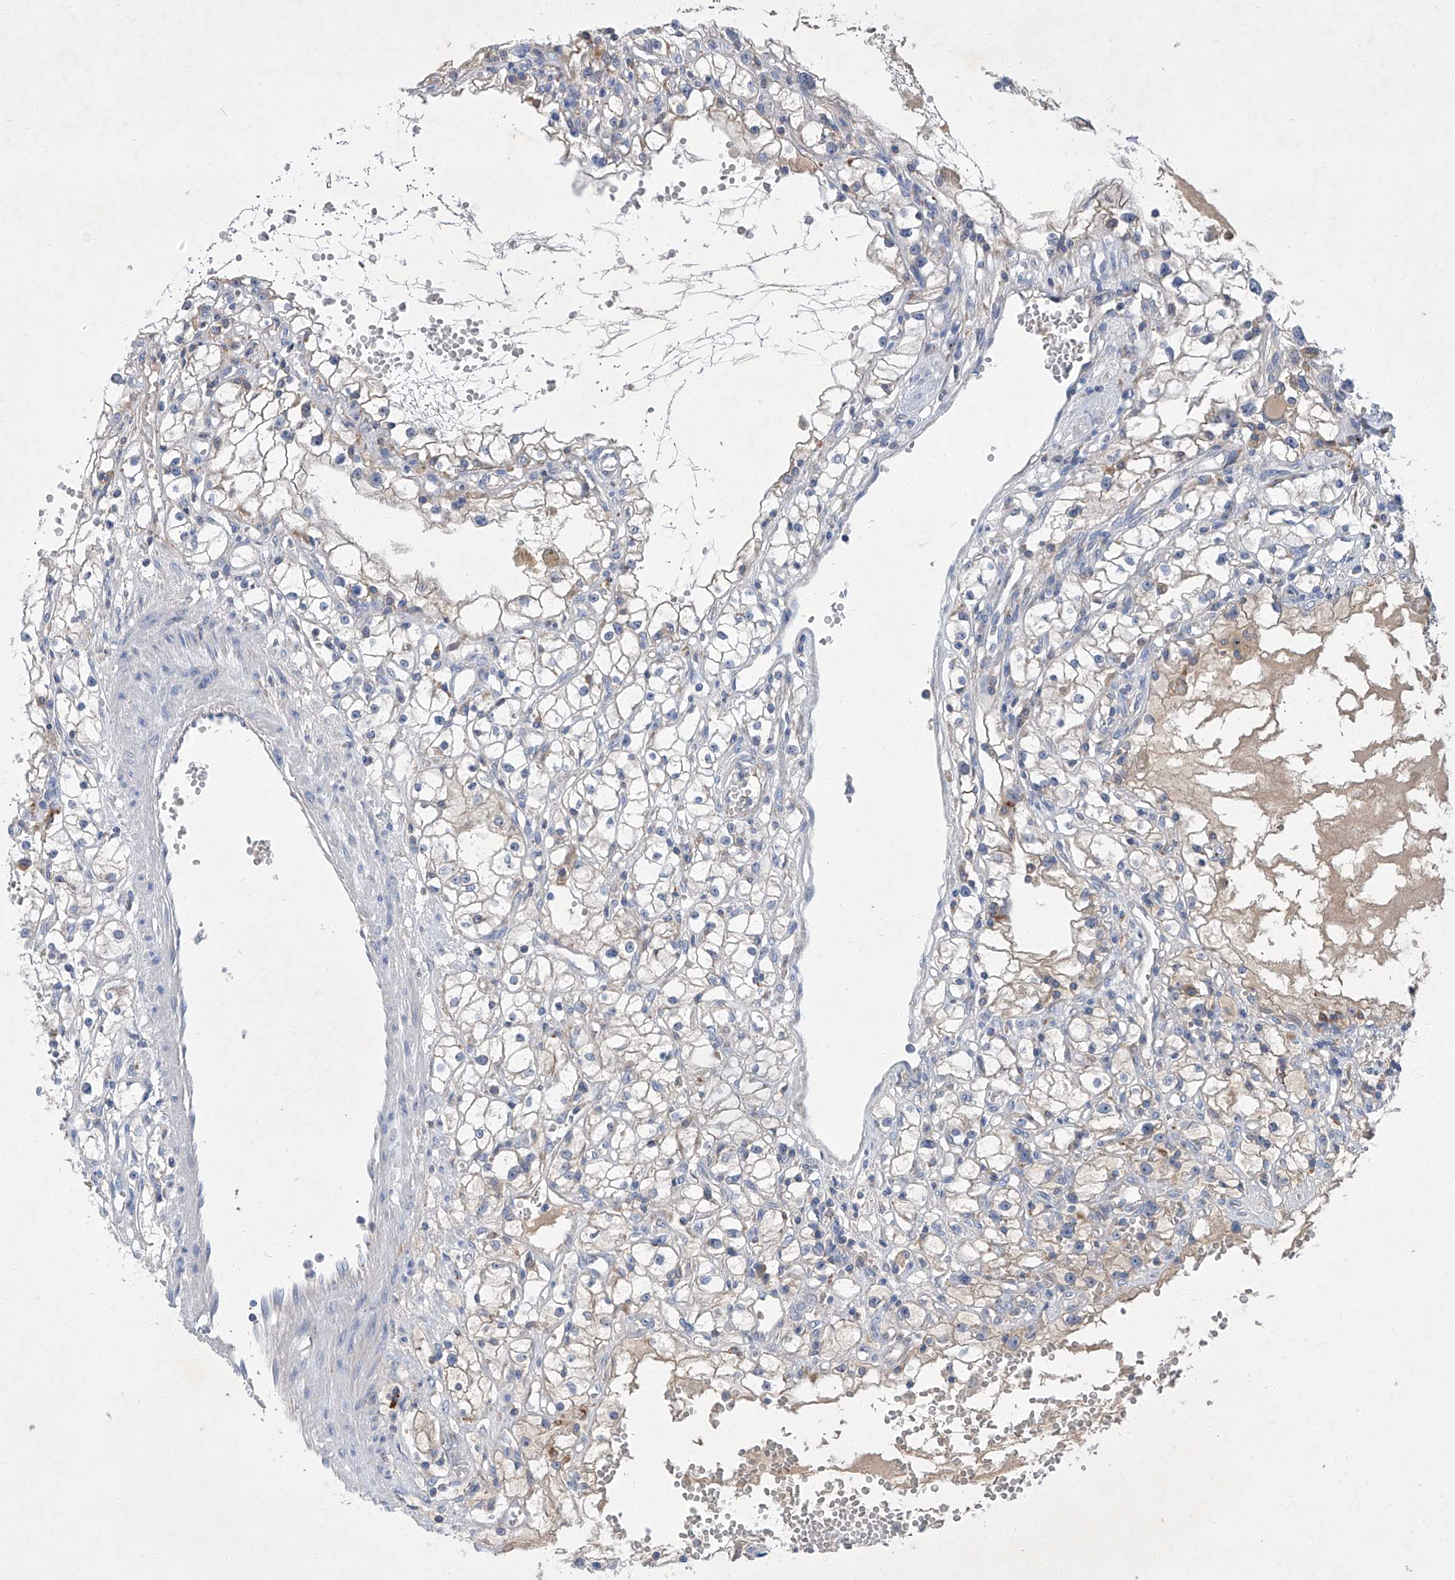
{"staining": {"intensity": "weak", "quantity": "<25%", "location": "cytoplasmic/membranous"}, "tissue": "renal cancer", "cell_type": "Tumor cells", "image_type": "cancer", "snomed": [{"axis": "morphology", "description": "Adenocarcinoma, NOS"}, {"axis": "topography", "description": "Kidney"}], "caption": "Renal cancer was stained to show a protein in brown. There is no significant staining in tumor cells.", "gene": "SBK2", "patient": {"sex": "male", "age": 56}}